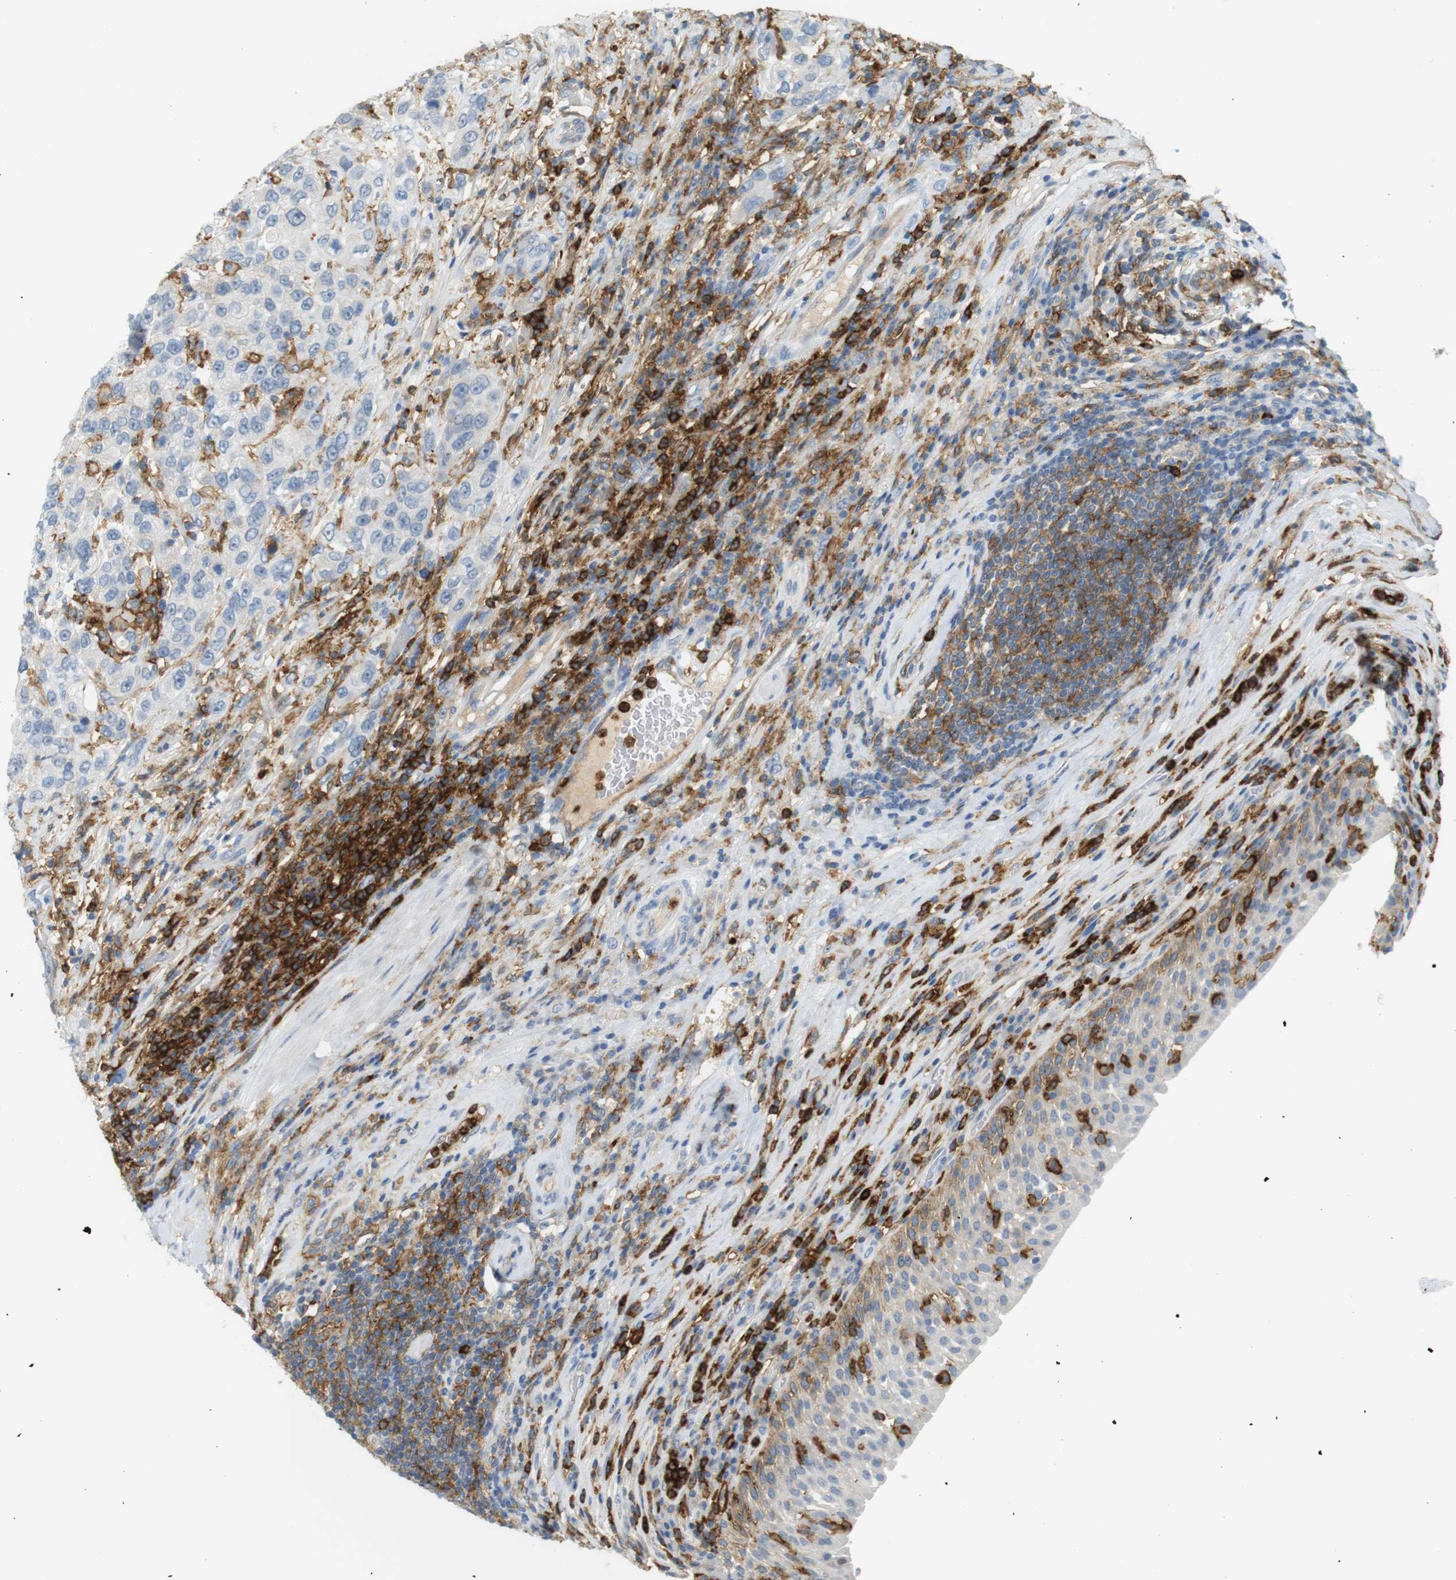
{"staining": {"intensity": "negative", "quantity": "none", "location": "none"}, "tissue": "urothelial cancer", "cell_type": "Tumor cells", "image_type": "cancer", "snomed": [{"axis": "morphology", "description": "Urothelial carcinoma, High grade"}, {"axis": "topography", "description": "Urinary bladder"}], "caption": "Immunohistochemistry (IHC) of human urothelial cancer displays no positivity in tumor cells. (IHC, brightfield microscopy, high magnification).", "gene": "SIRPA", "patient": {"sex": "female", "age": 80}}